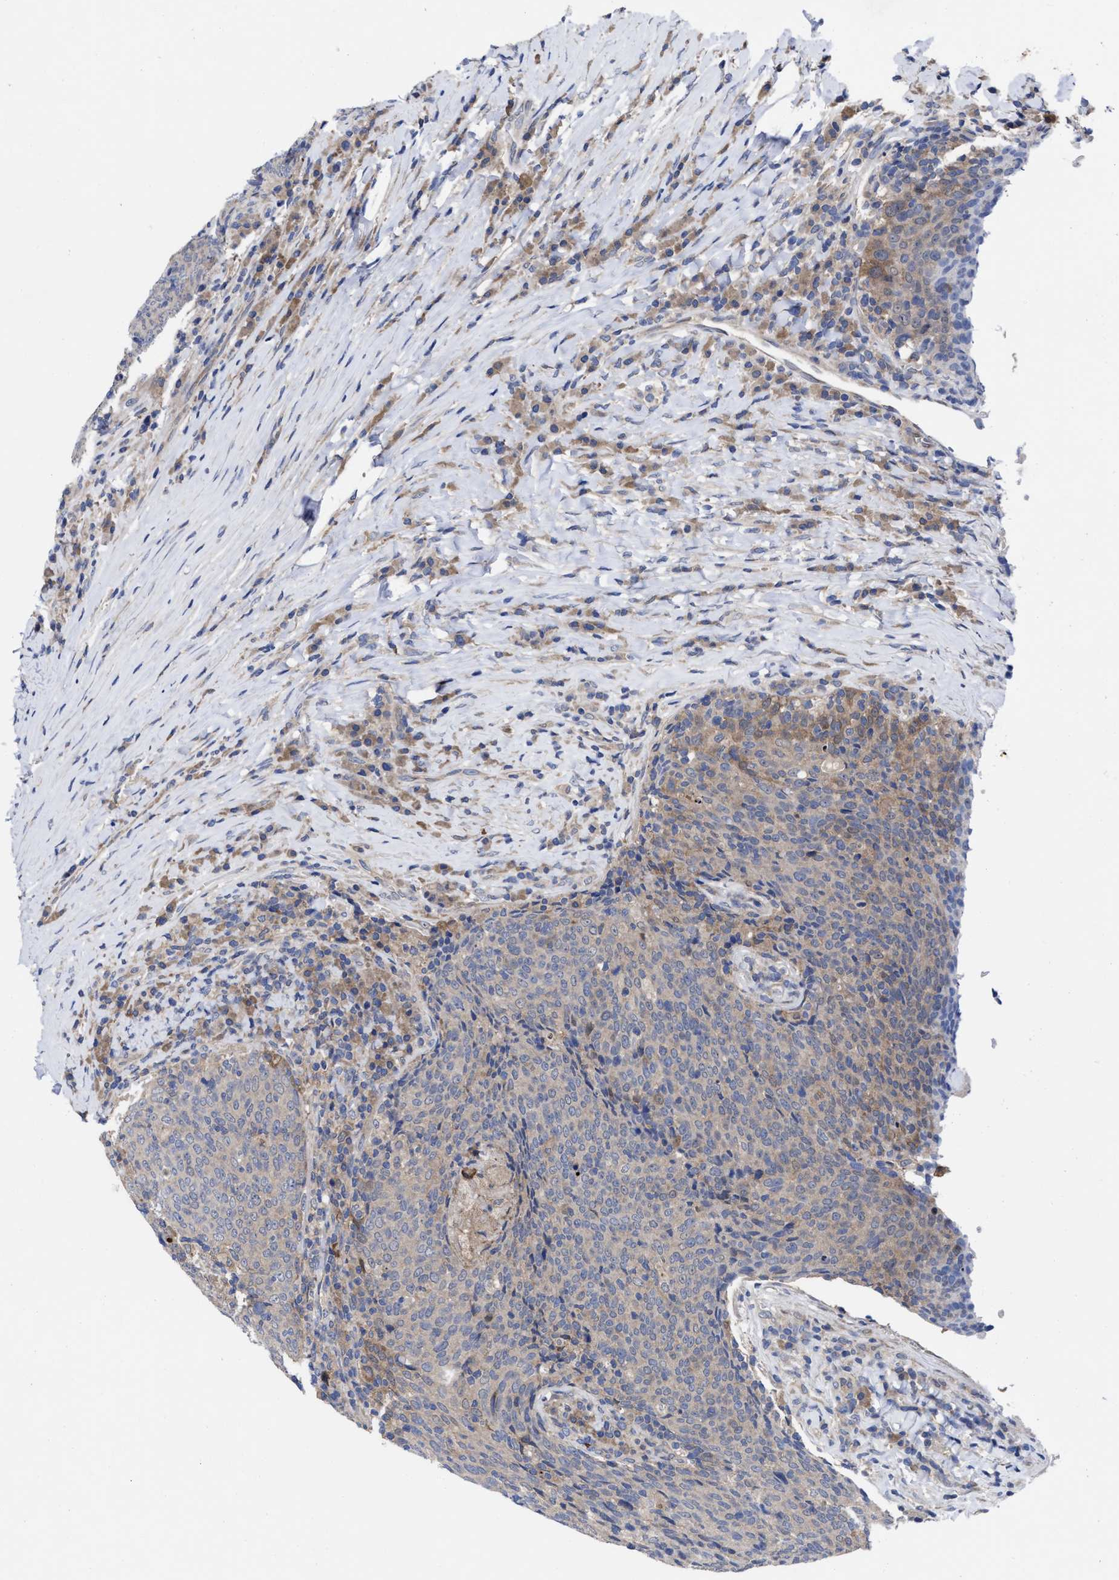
{"staining": {"intensity": "weak", "quantity": "25%-75%", "location": "cytoplasmic/membranous"}, "tissue": "head and neck cancer", "cell_type": "Tumor cells", "image_type": "cancer", "snomed": [{"axis": "morphology", "description": "Squamous cell carcinoma, NOS"}, {"axis": "morphology", "description": "Squamous cell carcinoma, metastatic, NOS"}, {"axis": "topography", "description": "Lymph node"}, {"axis": "topography", "description": "Head-Neck"}], "caption": "A micrograph of human head and neck metastatic squamous cell carcinoma stained for a protein displays weak cytoplasmic/membranous brown staining in tumor cells.", "gene": "TXNDC17", "patient": {"sex": "male", "age": 62}}